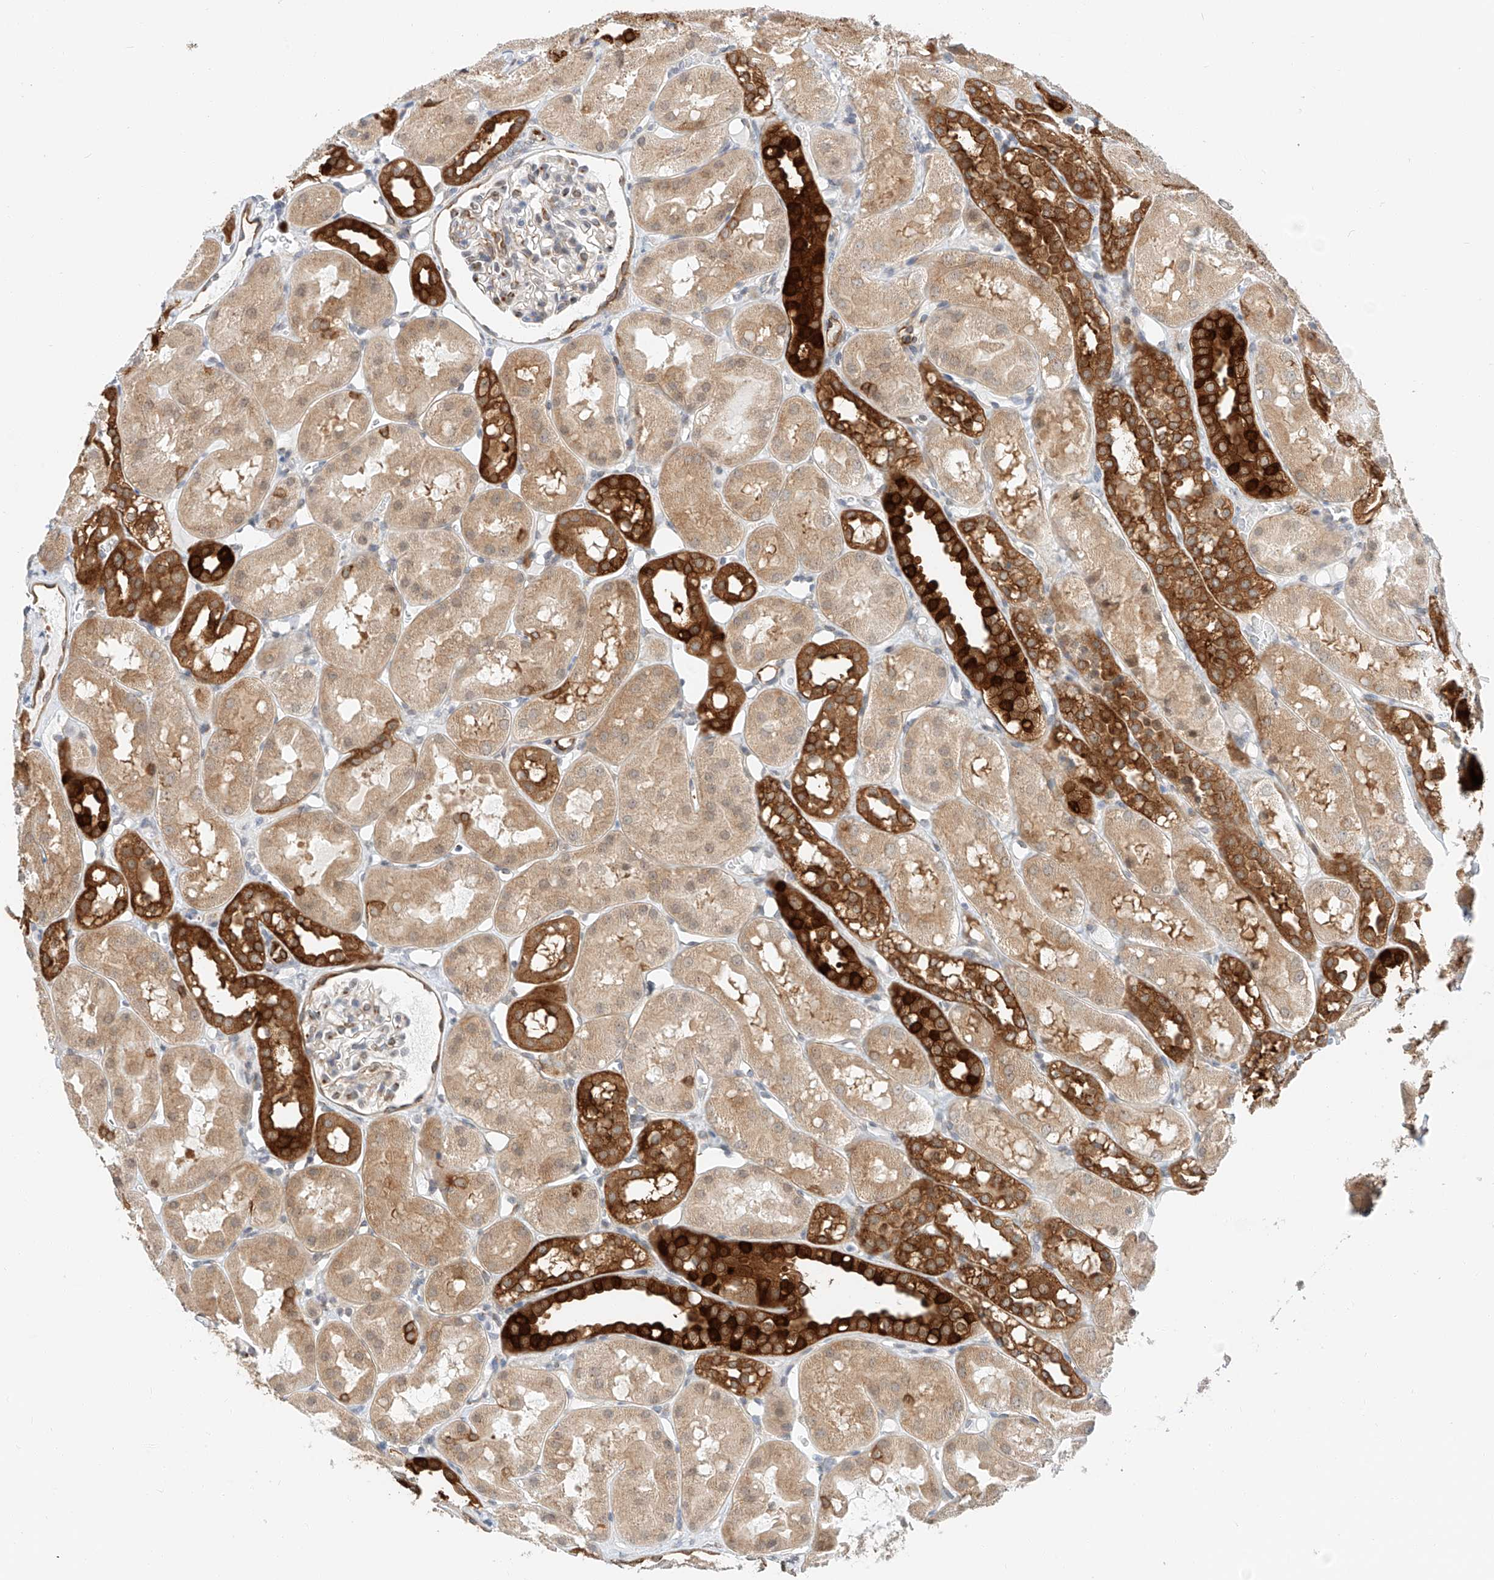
{"staining": {"intensity": "weak", "quantity": "25%-75%", "location": "cytoplasmic/membranous"}, "tissue": "kidney", "cell_type": "Cells in glomeruli", "image_type": "normal", "snomed": [{"axis": "morphology", "description": "Normal tissue, NOS"}, {"axis": "topography", "description": "Kidney"}], "caption": "Immunohistochemistry of unremarkable human kidney demonstrates low levels of weak cytoplasmic/membranous staining in about 25%-75% of cells in glomeruli. The protein is stained brown, and the nuclei are stained in blue (DAB (3,3'-diaminobenzidine) IHC with brightfield microscopy, high magnification).", "gene": "CARMIL1", "patient": {"sex": "male", "age": 16}}